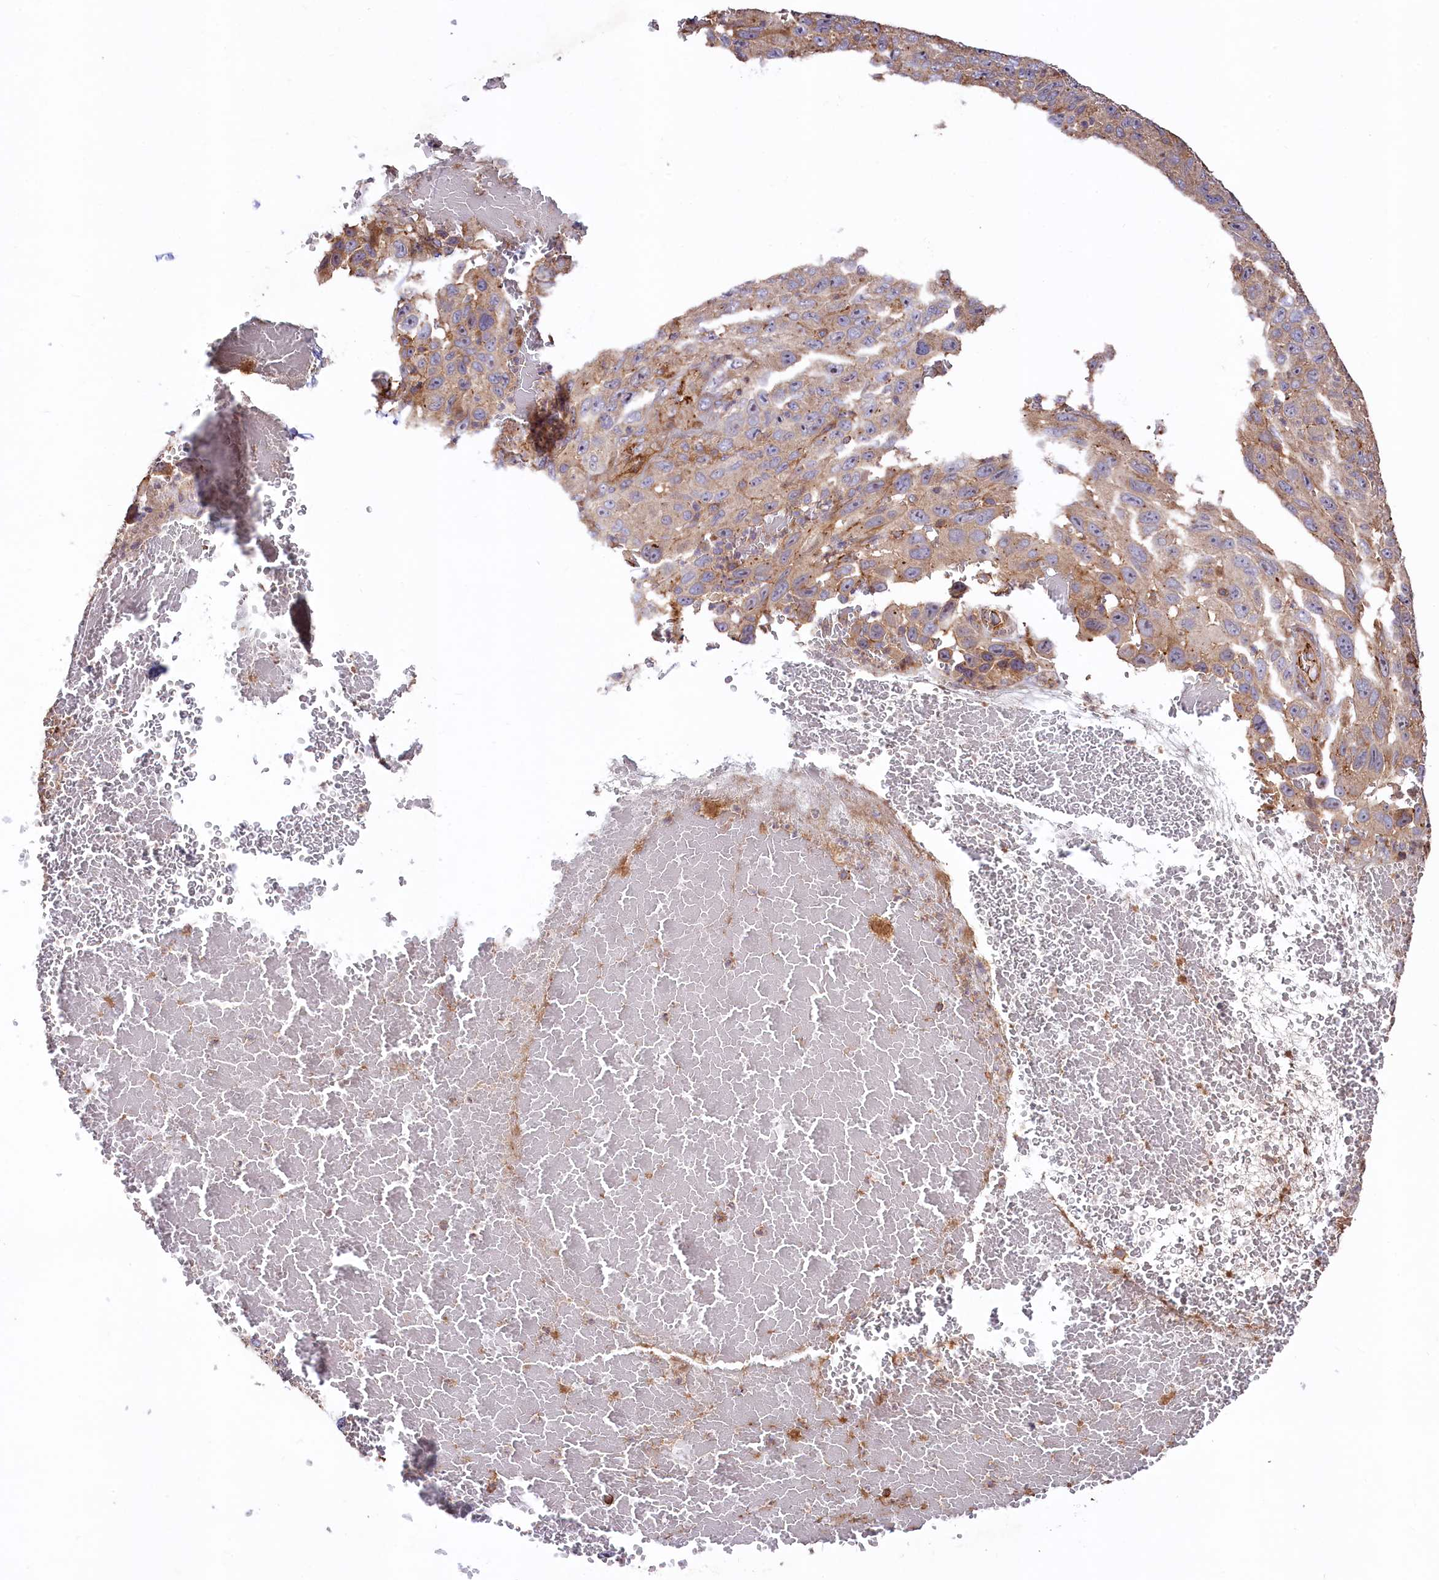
{"staining": {"intensity": "weak", "quantity": "25%-75%", "location": "cytoplasmic/membranous"}, "tissue": "melanoma", "cell_type": "Tumor cells", "image_type": "cancer", "snomed": [{"axis": "morphology", "description": "Normal tissue, NOS"}, {"axis": "morphology", "description": "Malignant melanoma, NOS"}, {"axis": "topography", "description": "Skin"}], "caption": "Weak cytoplasmic/membranous protein positivity is appreciated in about 25%-75% of tumor cells in malignant melanoma.", "gene": "KLHDC4", "patient": {"sex": "female", "age": 96}}